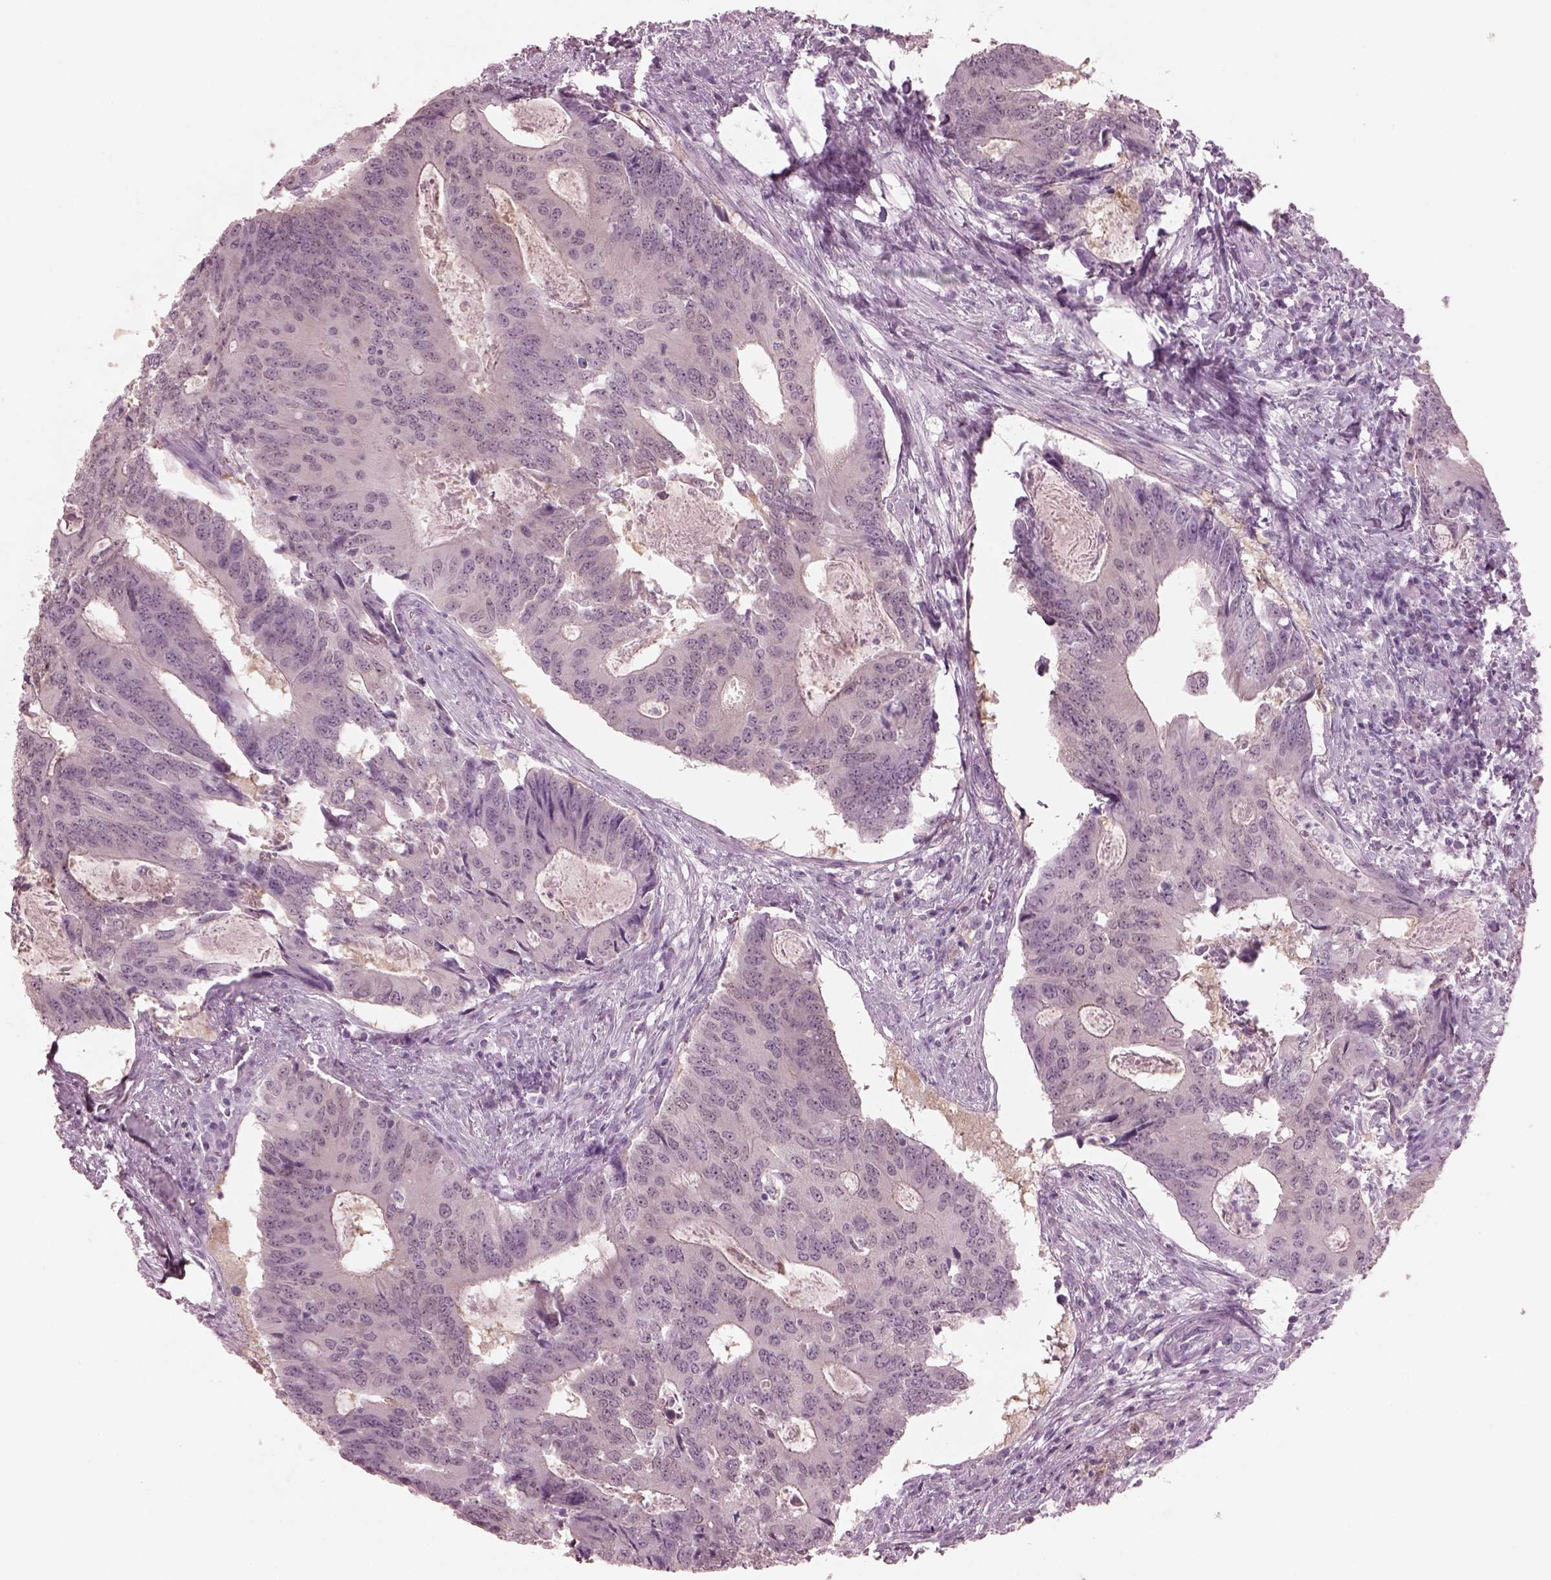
{"staining": {"intensity": "negative", "quantity": "none", "location": "none"}, "tissue": "colorectal cancer", "cell_type": "Tumor cells", "image_type": "cancer", "snomed": [{"axis": "morphology", "description": "Adenocarcinoma, NOS"}, {"axis": "topography", "description": "Colon"}], "caption": "IHC of colorectal cancer (adenocarcinoma) displays no positivity in tumor cells.", "gene": "C2orf81", "patient": {"sex": "male", "age": 67}}